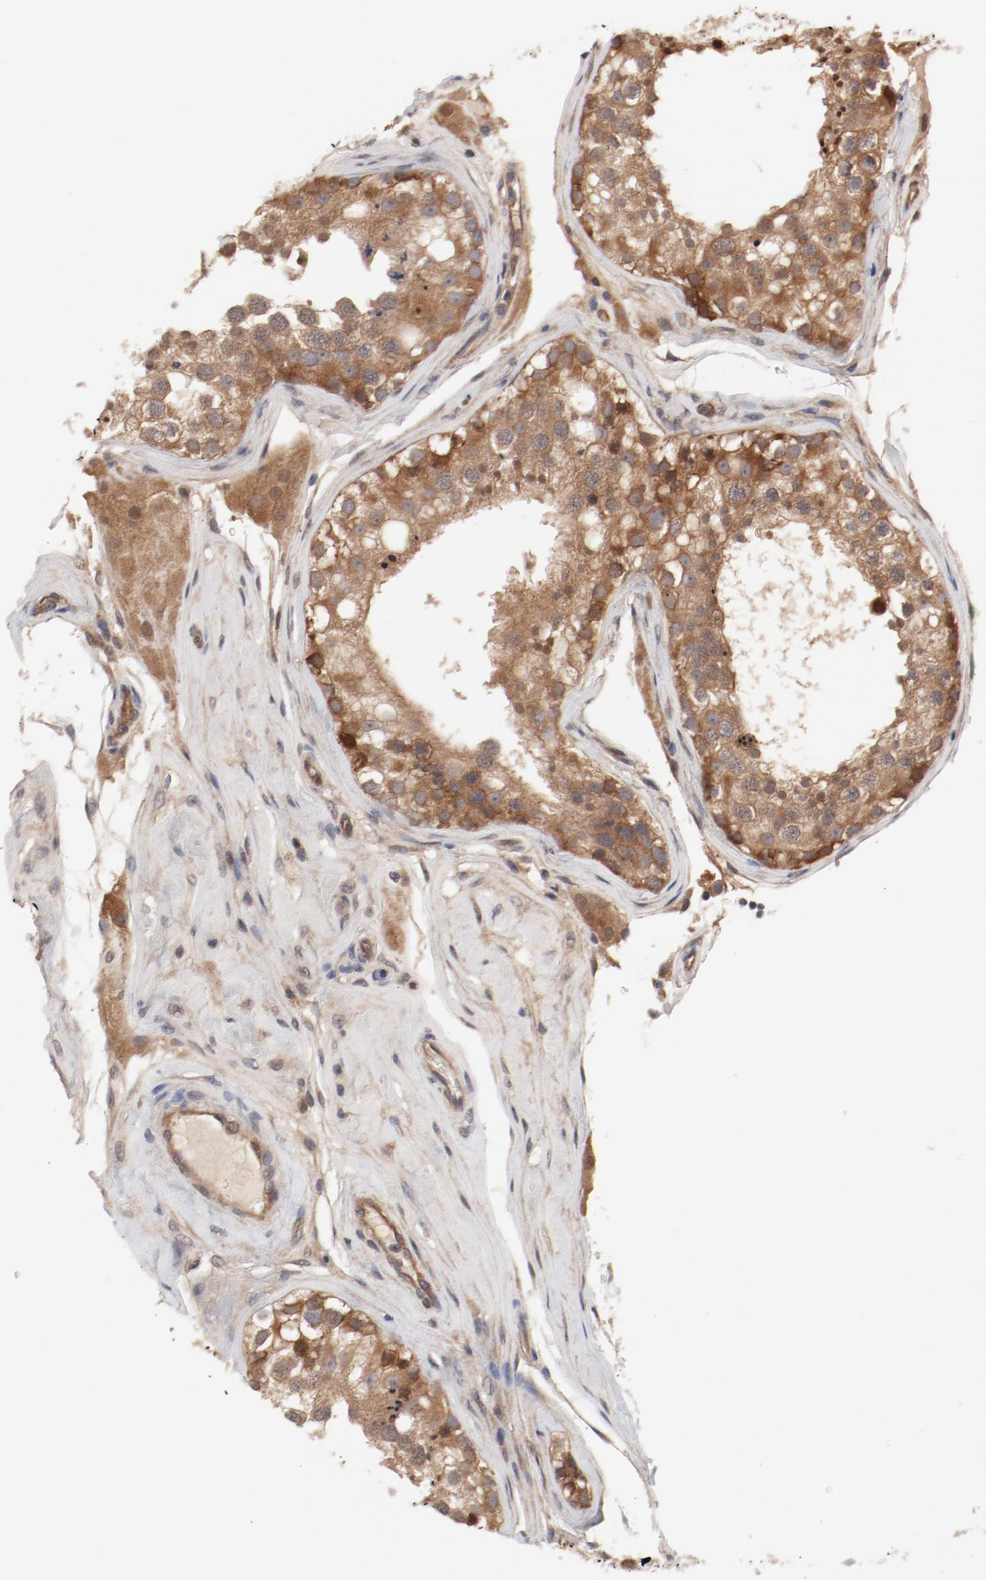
{"staining": {"intensity": "moderate", "quantity": ">75%", "location": "cytoplasmic/membranous"}, "tissue": "testis", "cell_type": "Cells in seminiferous ducts", "image_type": "normal", "snomed": [{"axis": "morphology", "description": "Normal tissue, NOS"}, {"axis": "topography", "description": "Testis"}], "caption": "The photomicrograph shows a brown stain indicating the presence of a protein in the cytoplasmic/membranous of cells in seminiferous ducts in testis. The protein is stained brown, and the nuclei are stained in blue (DAB IHC with brightfield microscopy, high magnification).", "gene": "PITPNM2", "patient": {"sex": "male", "age": 68}}